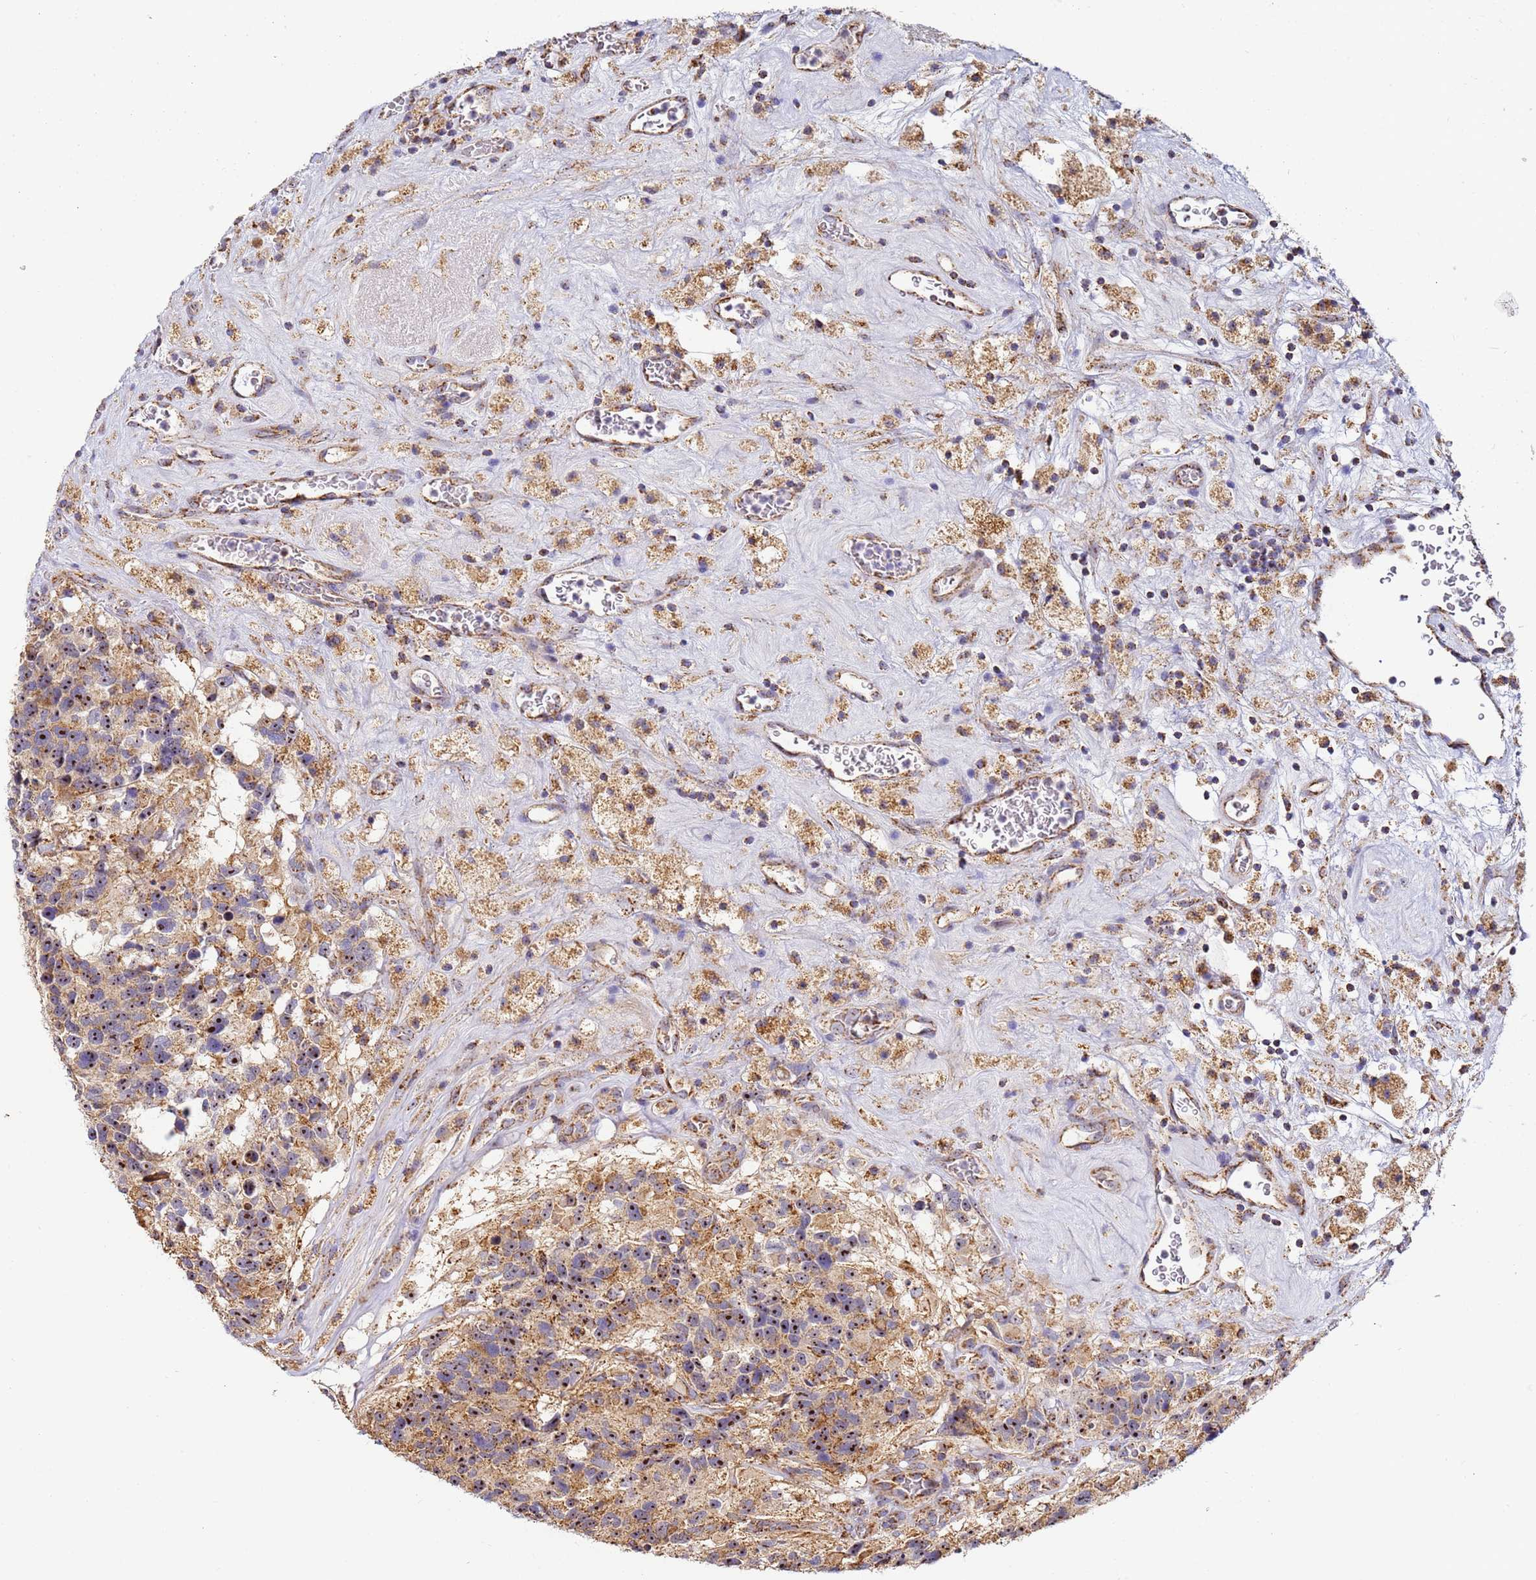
{"staining": {"intensity": "moderate", "quantity": ">75%", "location": "cytoplasmic/membranous,nuclear"}, "tissue": "glioma", "cell_type": "Tumor cells", "image_type": "cancer", "snomed": [{"axis": "morphology", "description": "Glioma, malignant, High grade"}, {"axis": "topography", "description": "Brain"}], "caption": "Glioma was stained to show a protein in brown. There is medium levels of moderate cytoplasmic/membranous and nuclear positivity in approximately >75% of tumor cells.", "gene": "FRG2C", "patient": {"sex": "male", "age": 76}}